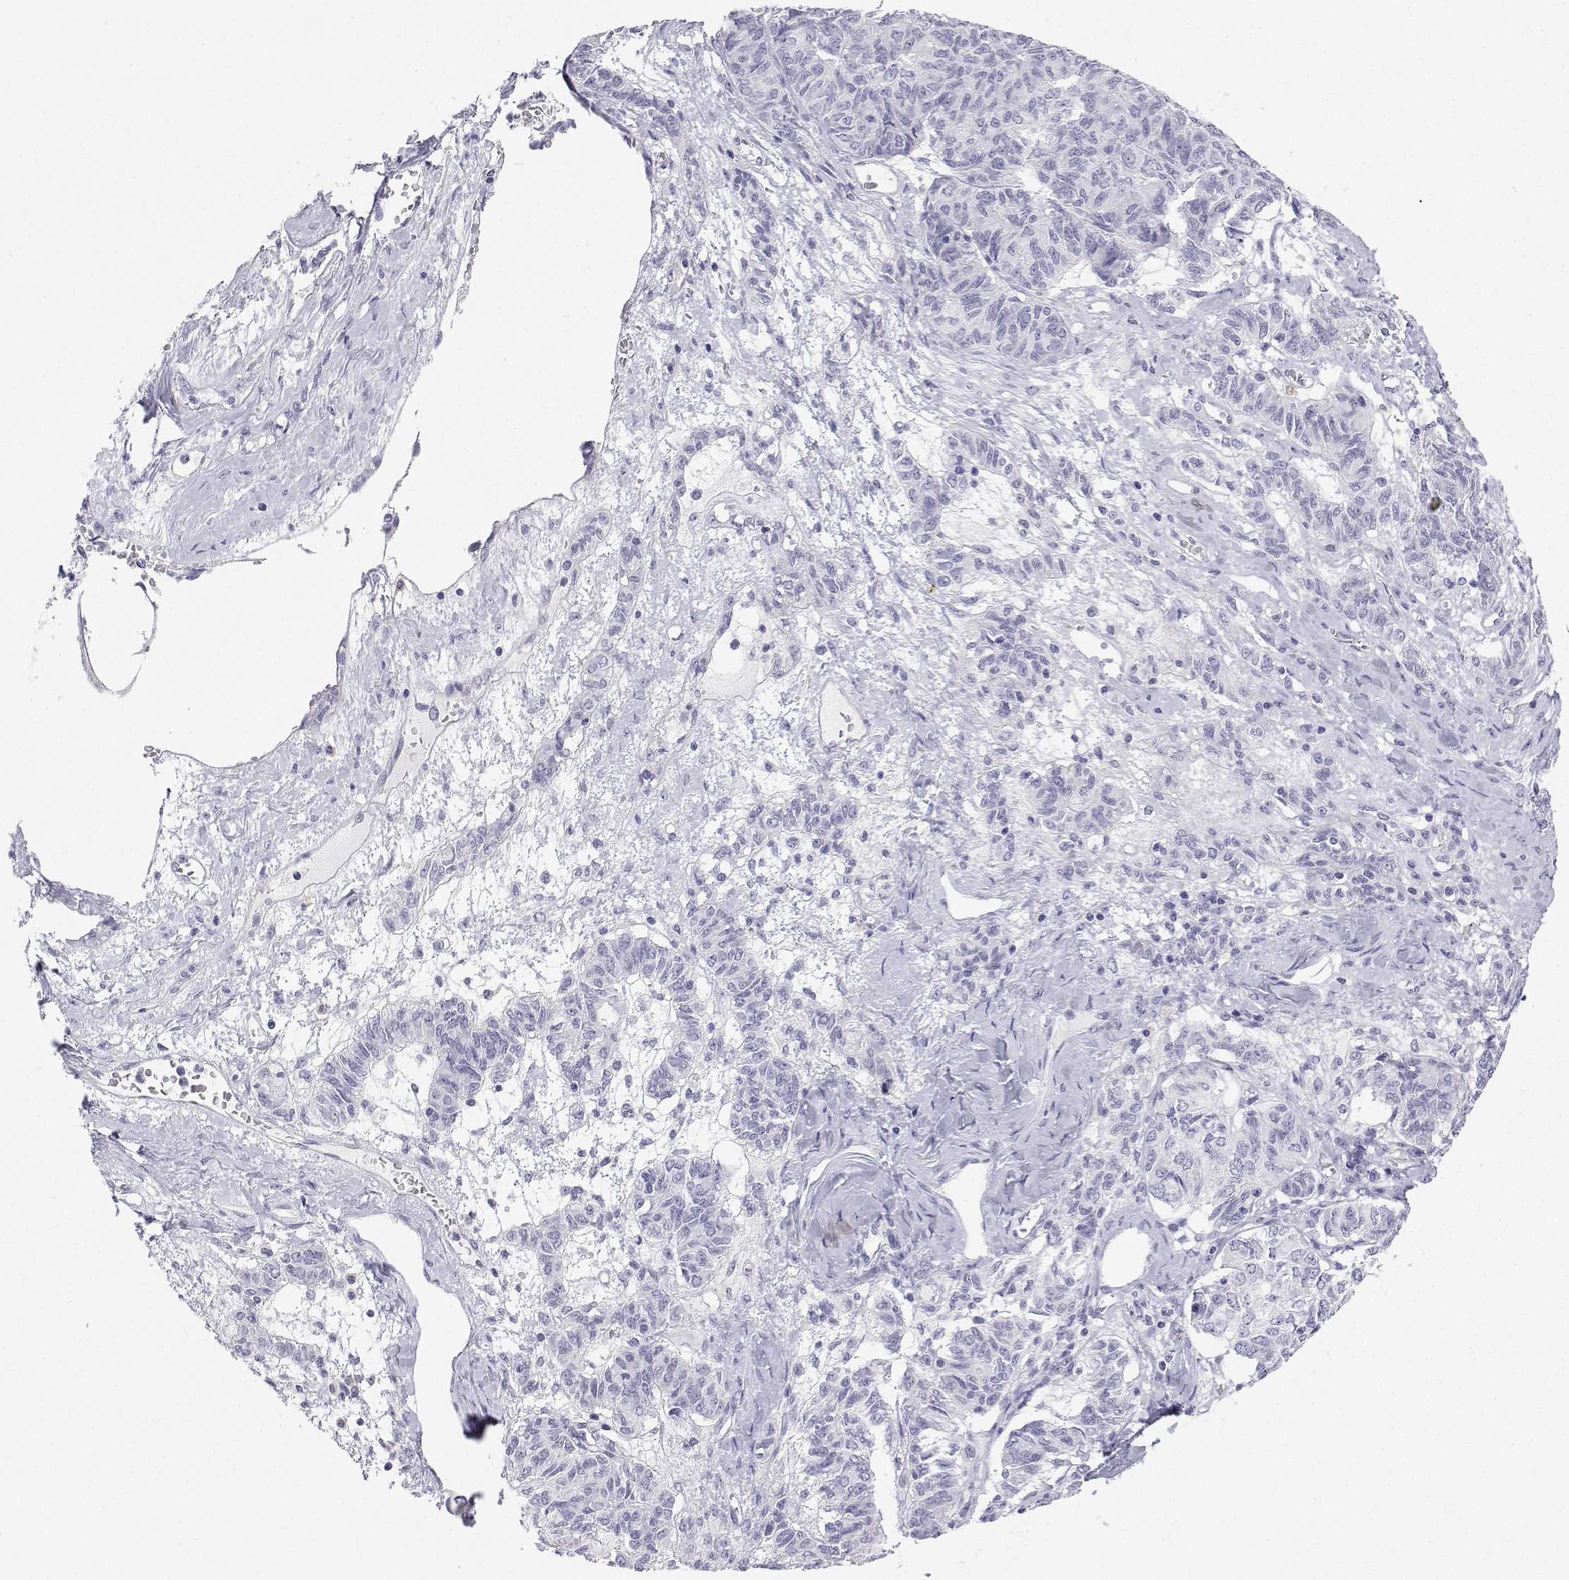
{"staining": {"intensity": "negative", "quantity": "none", "location": "none"}, "tissue": "ovarian cancer", "cell_type": "Tumor cells", "image_type": "cancer", "snomed": [{"axis": "morphology", "description": "Carcinoma, endometroid"}, {"axis": "topography", "description": "Ovary"}], "caption": "Tumor cells are negative for brown protein staining in ovarian endometroid carcinoma. (Brightfield microscopy of DAB immunohistochemistry (IHC) at high magnification).", "gene": "BHMT", "patient": {"sex": "female", "age": 80}}